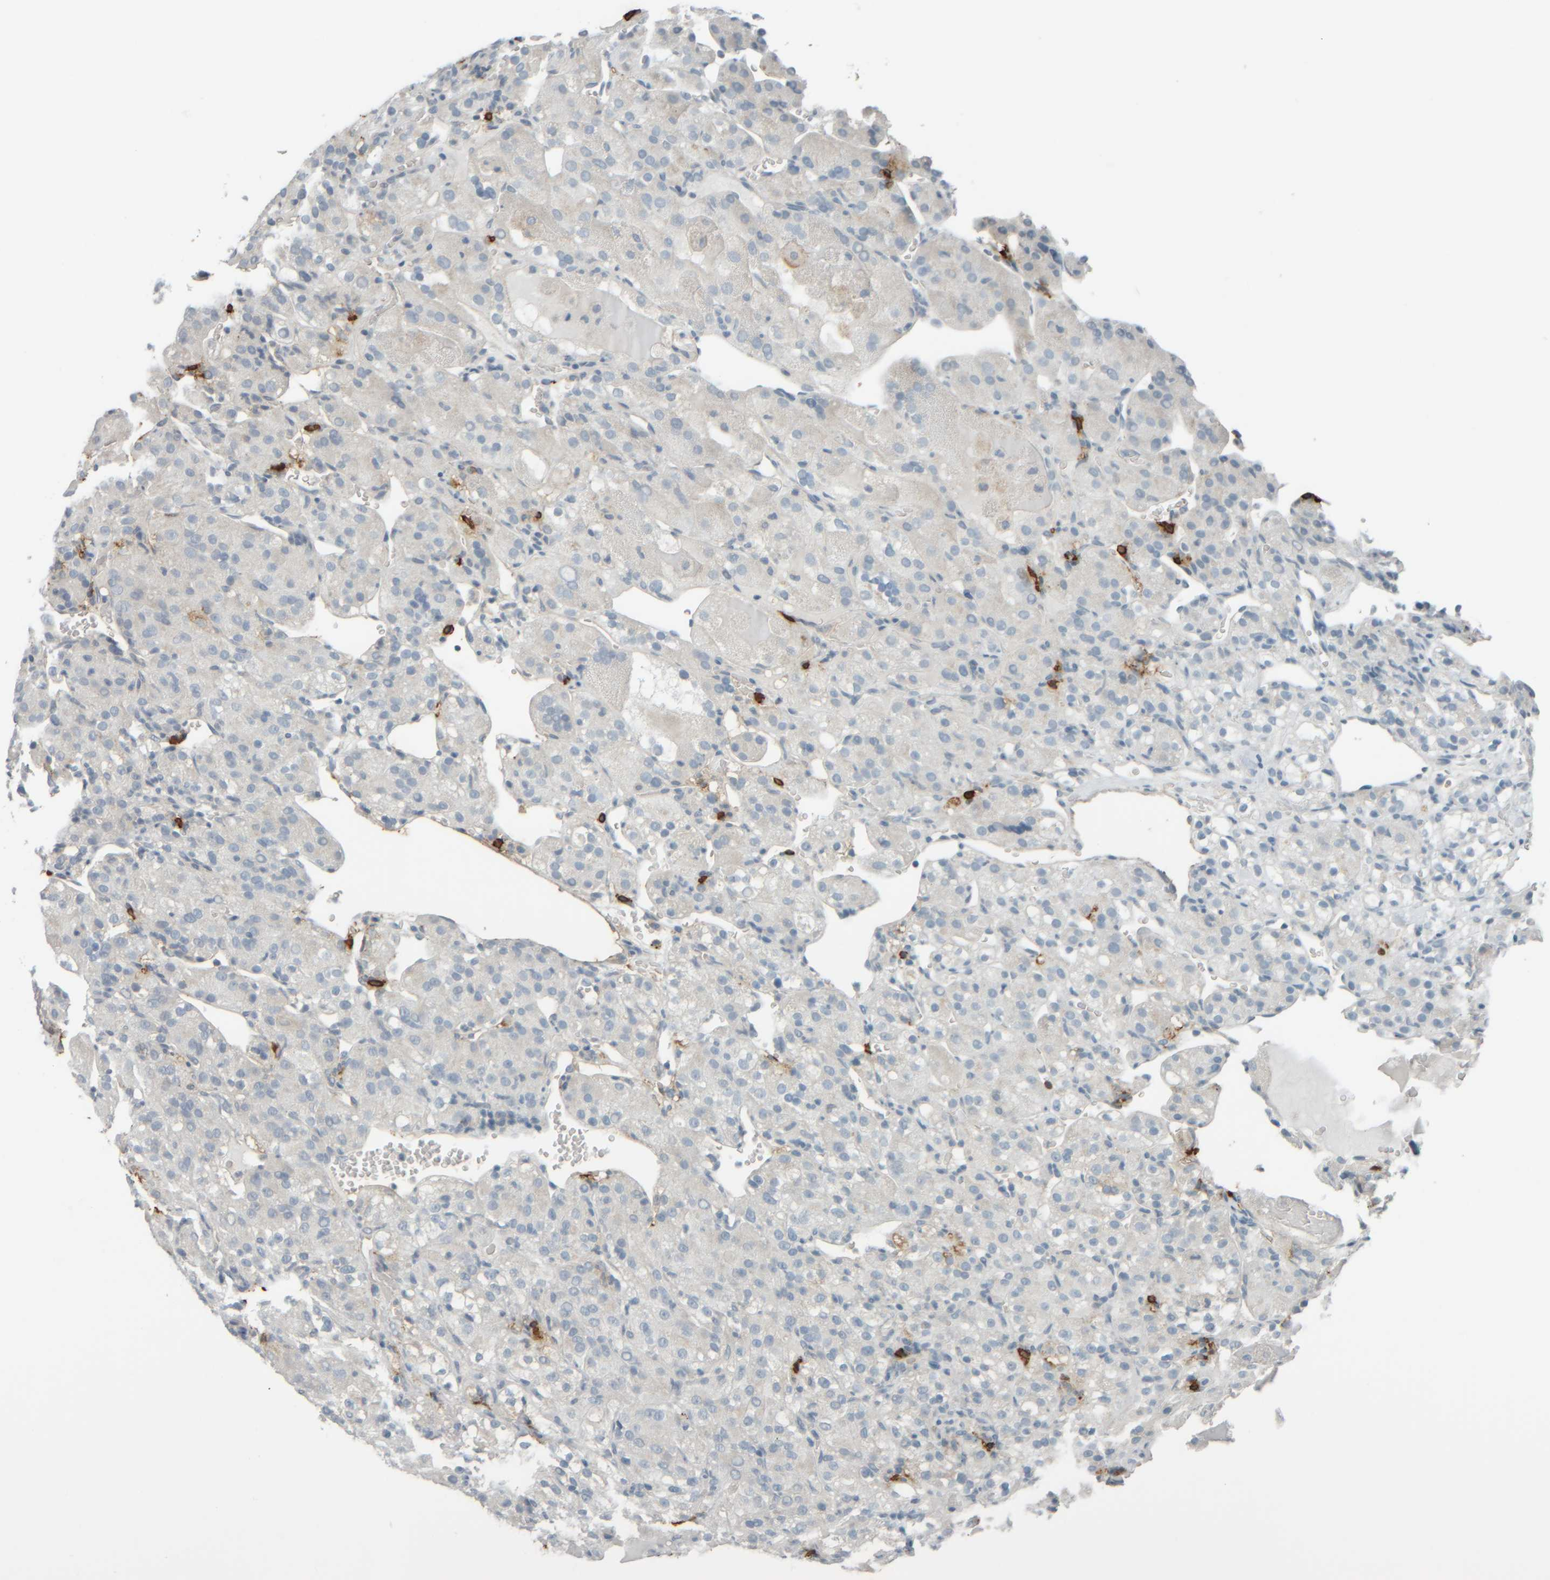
{"staining": {"intensity": "negative", "quantity": "none", "location": "none"}, "tissue": "renal cancer", "cell_type": "Tumor cells", "image_type": "cancer", "snomed": [{"axis": "morphology", "description": "Normal tissue, NOS"}, {"axis": "morphology", "description": "Adenocarcinoma, NOS"}, {"axis": "topography", "description": "Kidney"}], "caption": "Renal adenocarcinoma was stained to show a protein in brown. There is no significant staining in tumor cells. Nuclei are stained in blue.", "gene": "TPSAB1", "patient": {"sex": "male", "age": 61}}